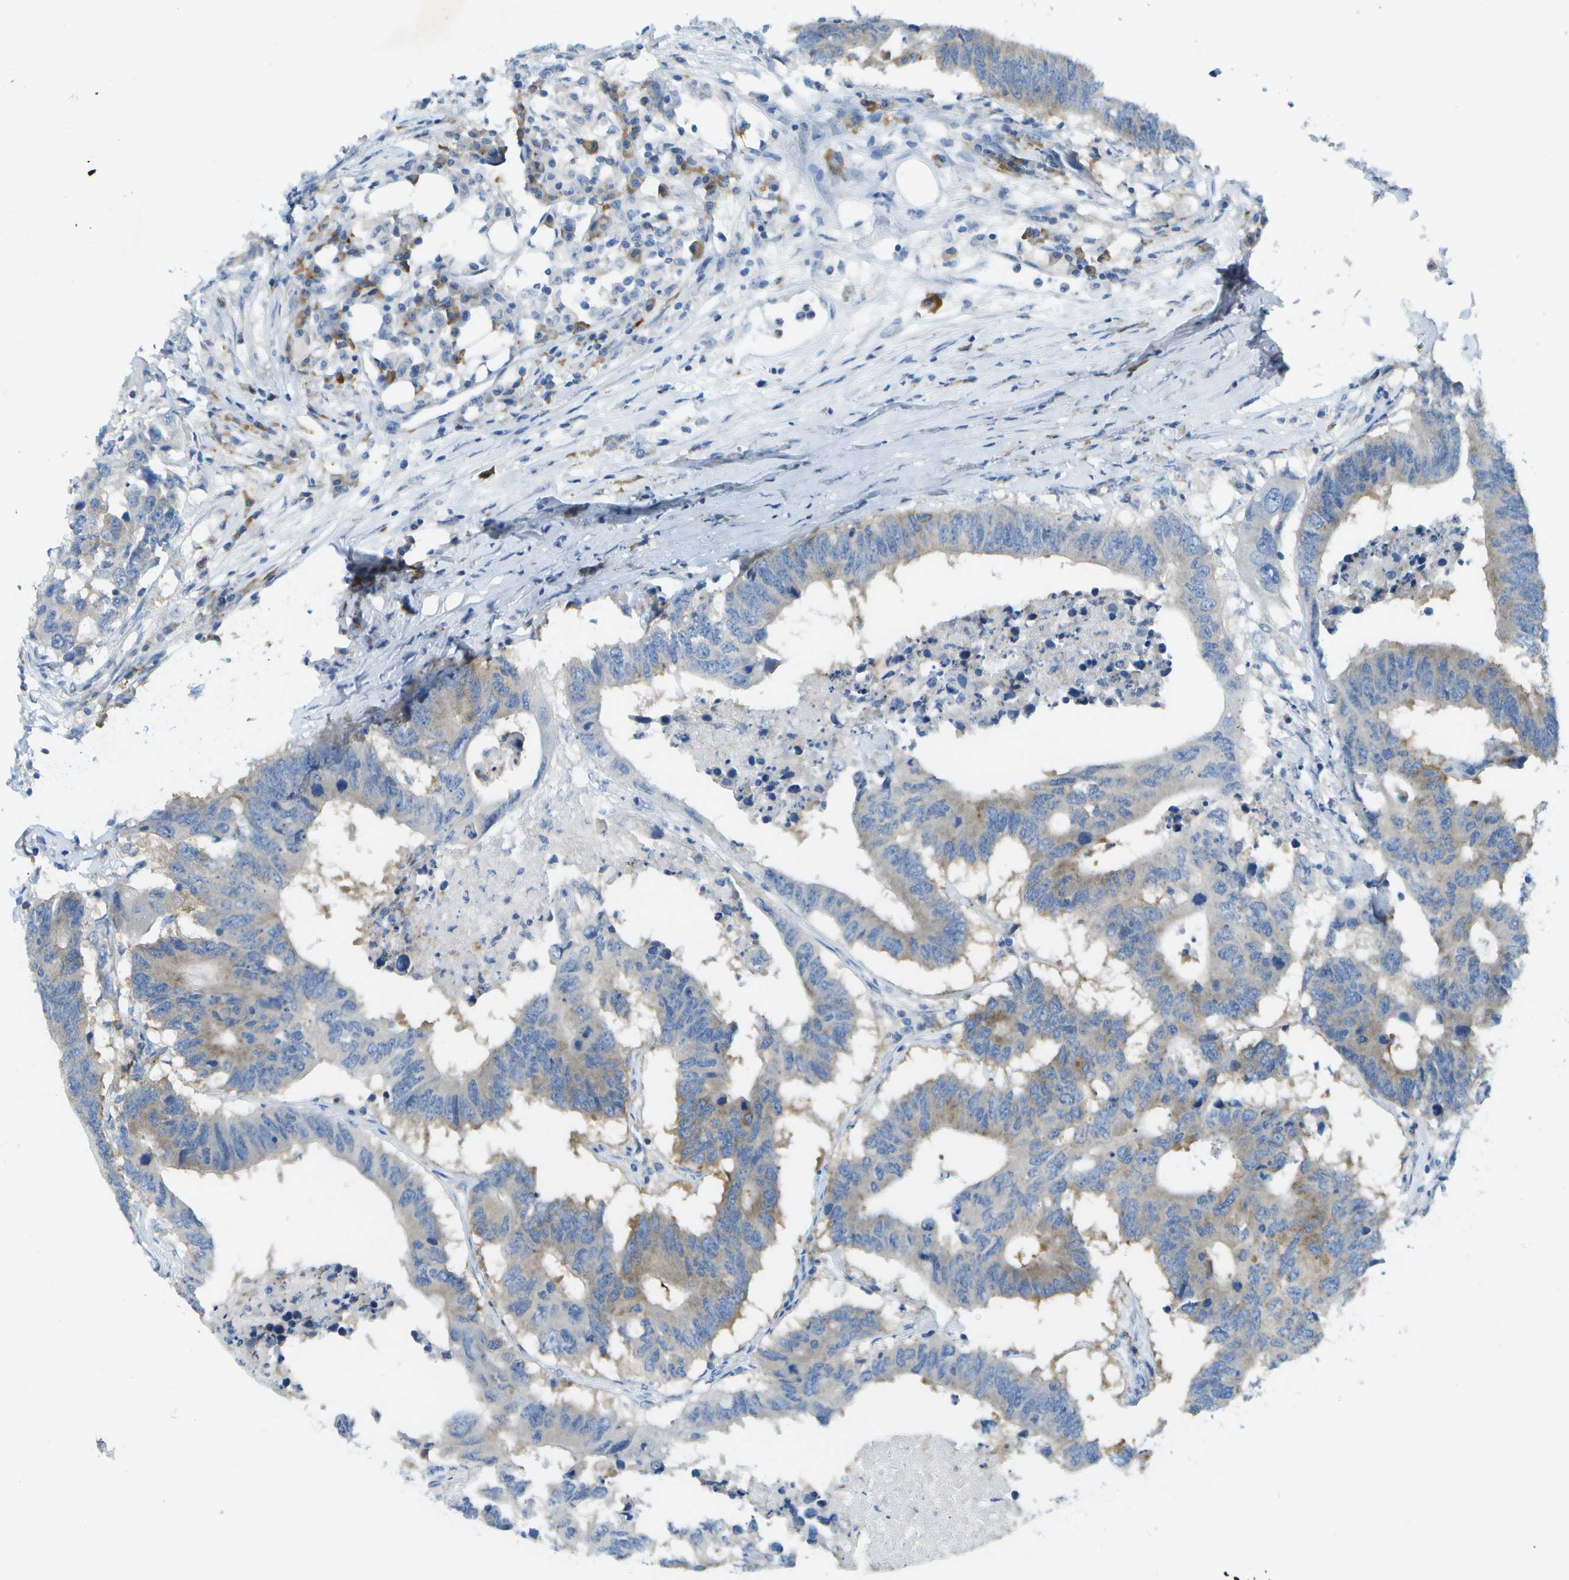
{"staining": {"intensity": "weak", "quantity": "<25%", "location": "cytoplasmic/membranous"}, "tissue": "colorectal cancer", "cell_type": "Tumor cells", "image_type": "cancer", "snomed": [{"axis": "morphology", "description": "Adenocarcinoma, NOS"}, {"axis": "topography", "description": "Colon"}], "caption": "Histopathology image shows no protein positivity in tumor cells of colorectal cancer tissue. (DAB (3,3'-diaminobenzidine) immunohistochemistry visualized using brightfield microscopy, high magnification).", "gene": "WNK2", "patient": {"sex": "male", "age": 71}}